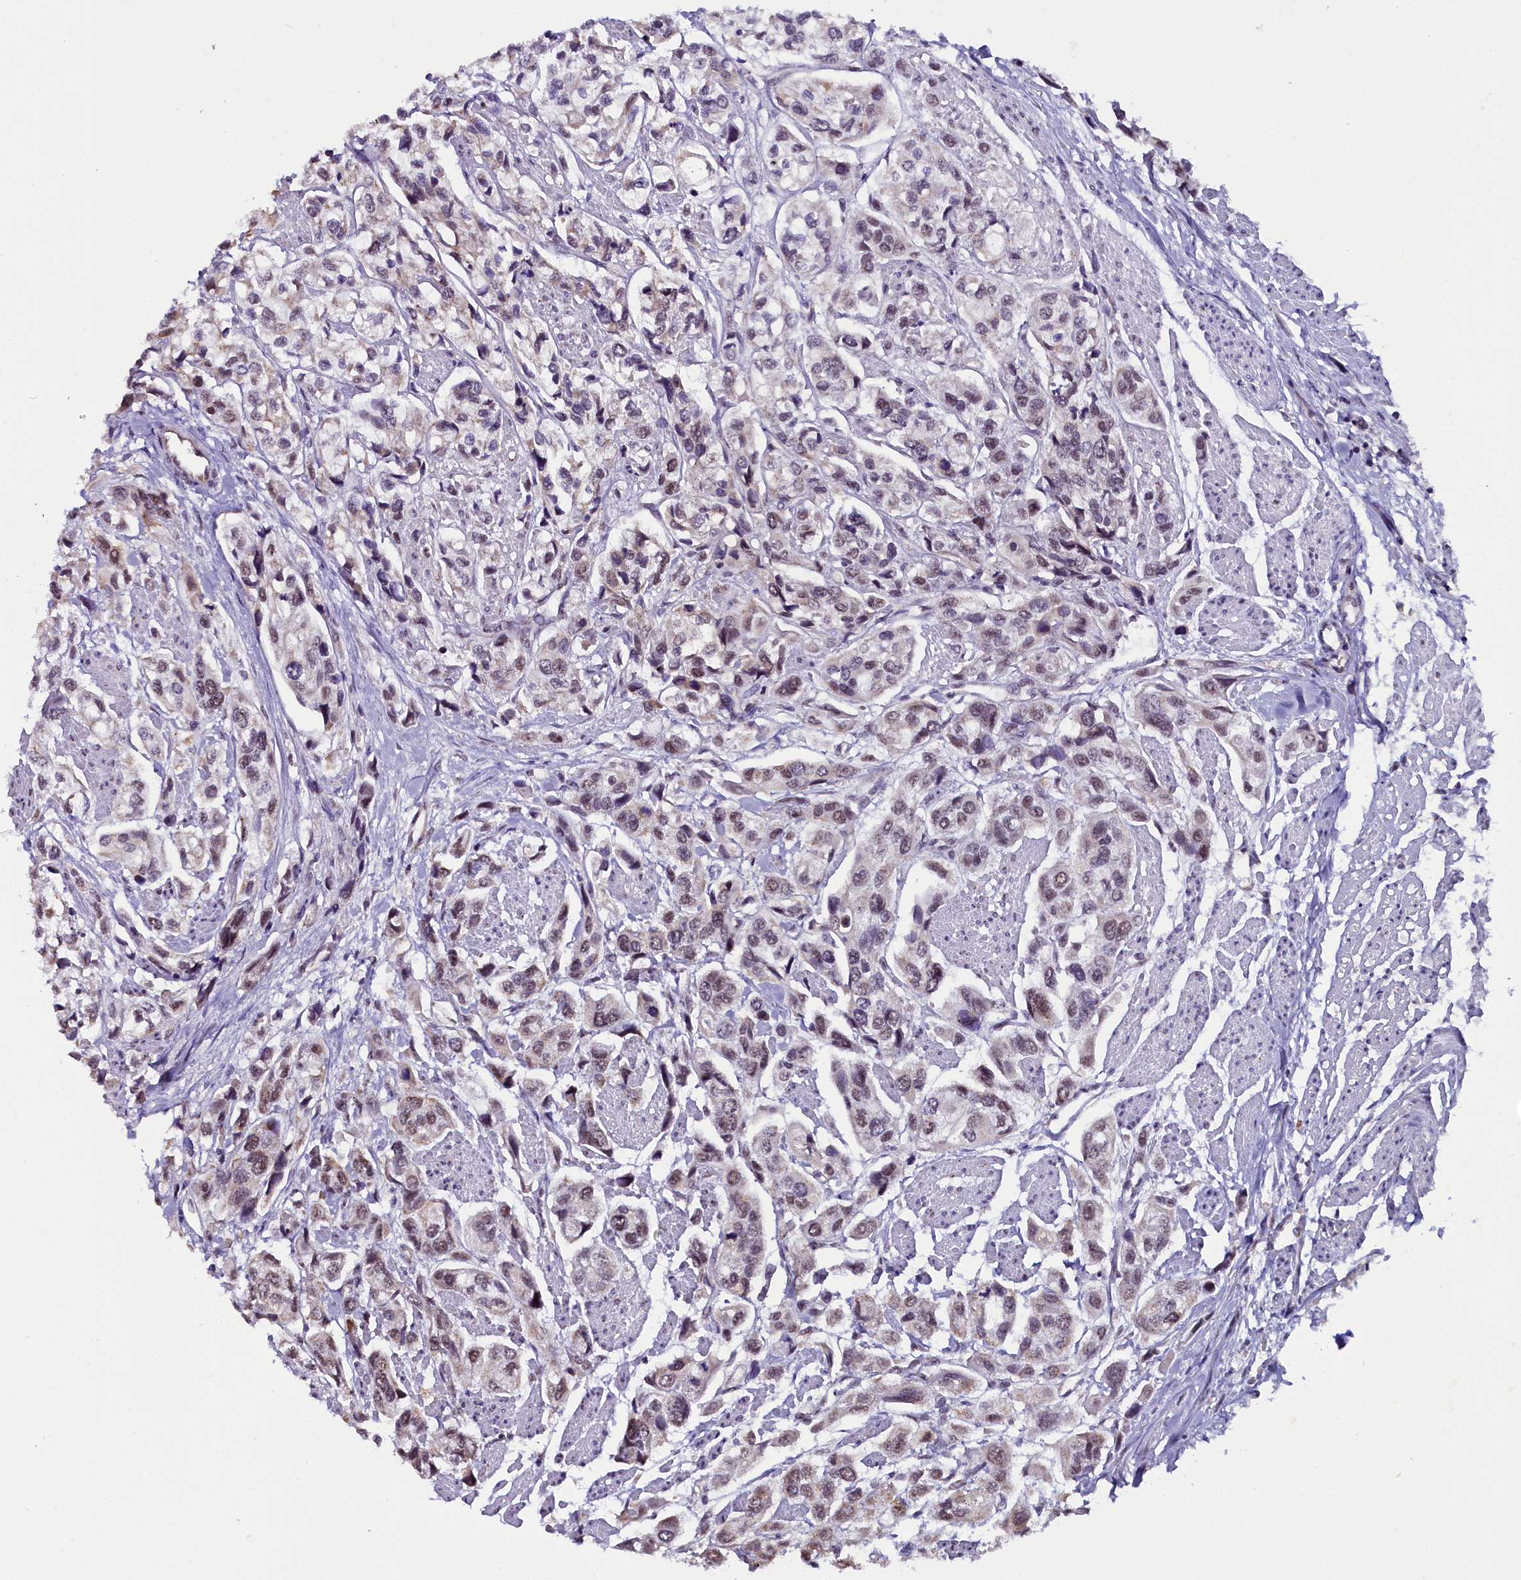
{"staining": {"intensity": "moderate", "quantity": "25%-75%", "location": "nuclear"}, "tissue": "urothelial cancer", "cell_type": "Tumor cells", "image_type": "cancer", "snomed": [{"axis": "morphology", "description": "Urothelial carcinoma, High grade"}, {"axis": "topography", "description": "Urinary bladder"}], "caption": "This is an image of immunohistochemistry staining of urothelial carcinoma (high-grade), which shows moderate staining in the nuclear of tumor cells.", "gene": "NCBP1", "patient": {"sex": "male", "age": 67}}